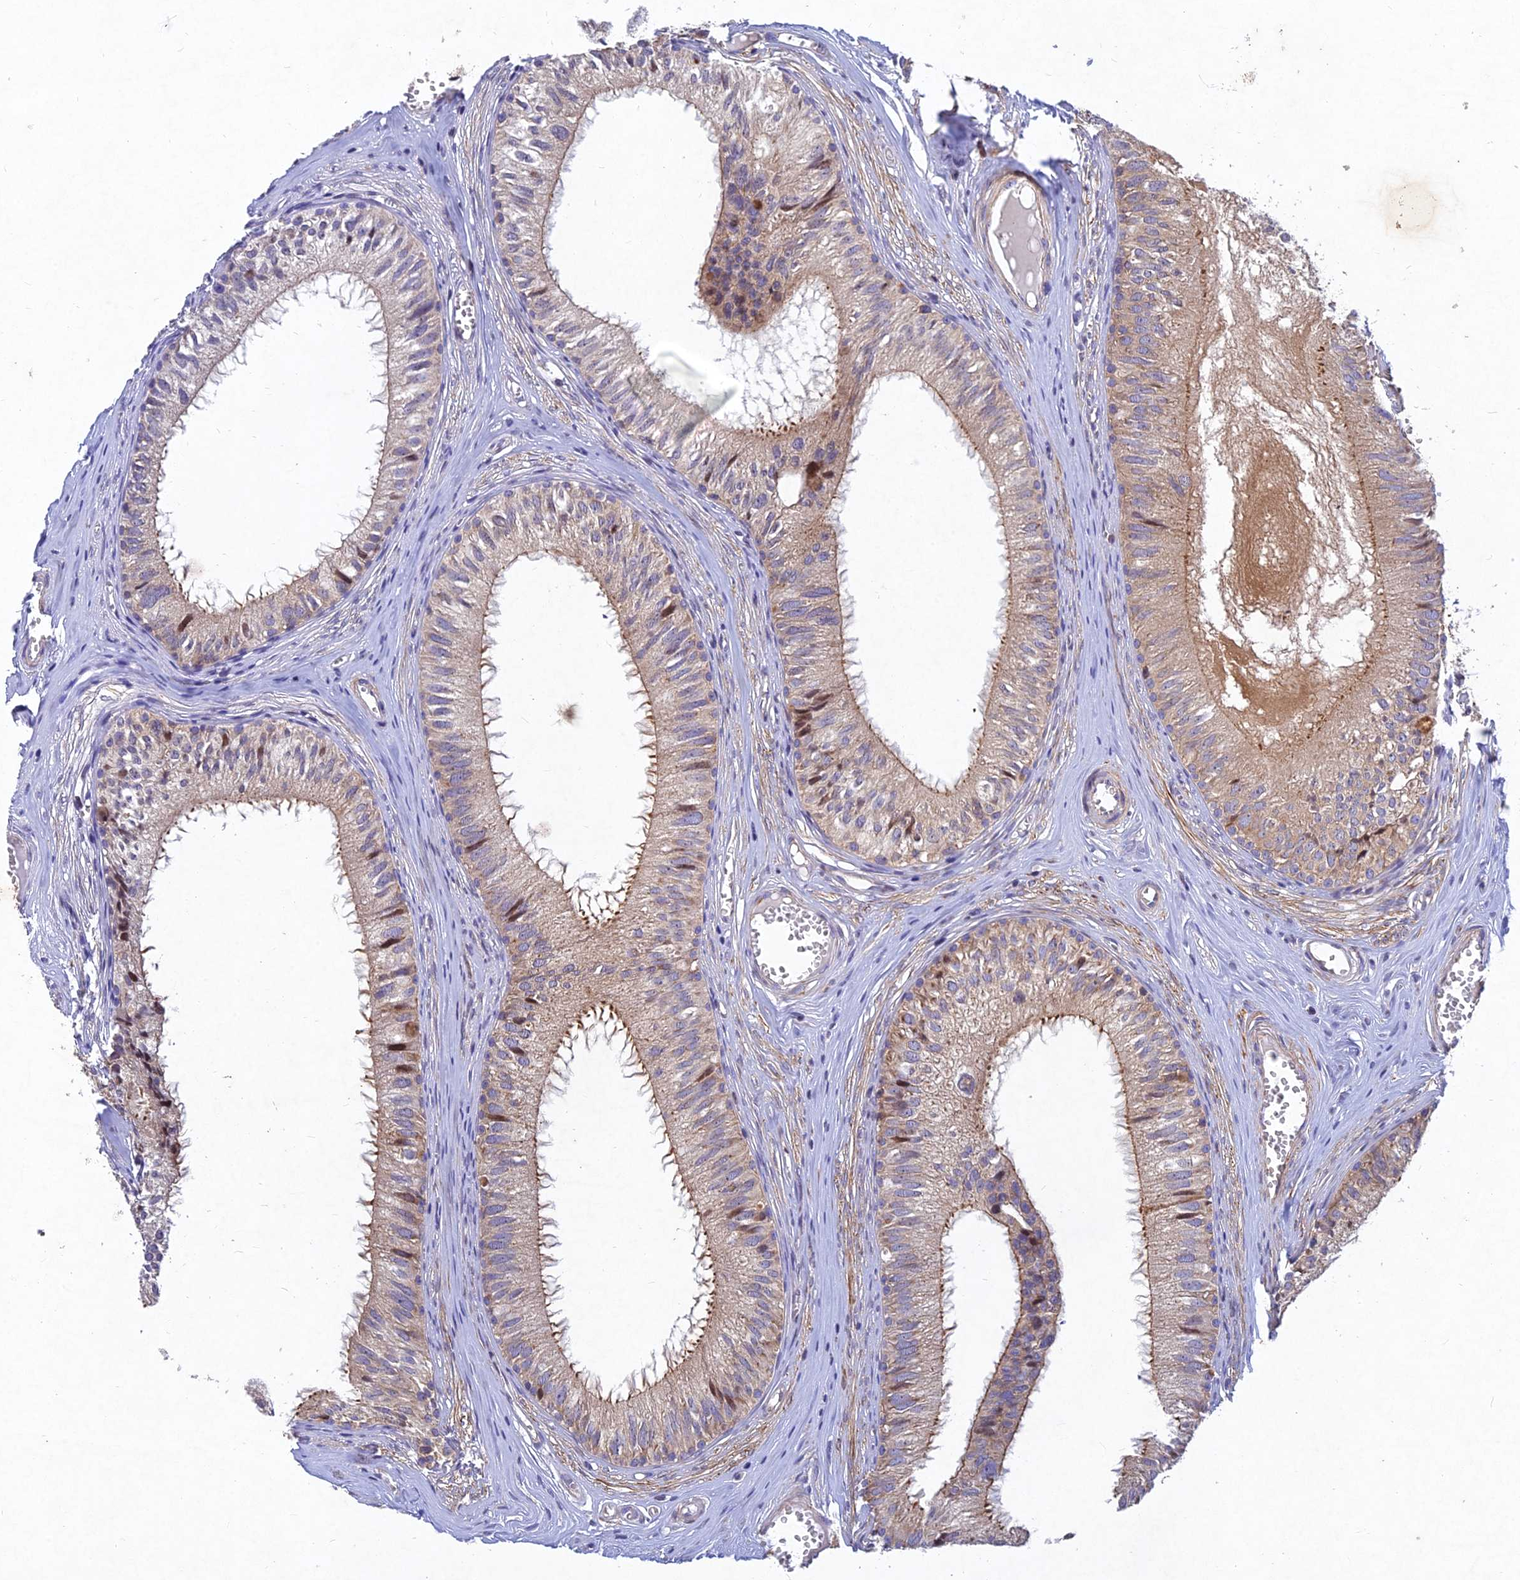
{"staining": {"intensity": "moderate", "quantity": "25%-75%", "location": "cytoplasmic/membranous"}, "tissue": "epididymis", "cell_type": "Glandular cells", "image_type": "normal", "snomed": [{"axis": "morphology", "description": "Normal tissue, NOS"}, {"axis": "topography", "description": "Epididymis"}], "caption": "Protein expression analysis of unremarkable epididymis shows moderate cytoplasmic/membranous staining in approximately 25%-75% of glandular cells. The protein of interest is shown in brown color, while the nuclei are stained blue.", "gene": "RELCH", "patient": {"sex": "male", "age": 36}}